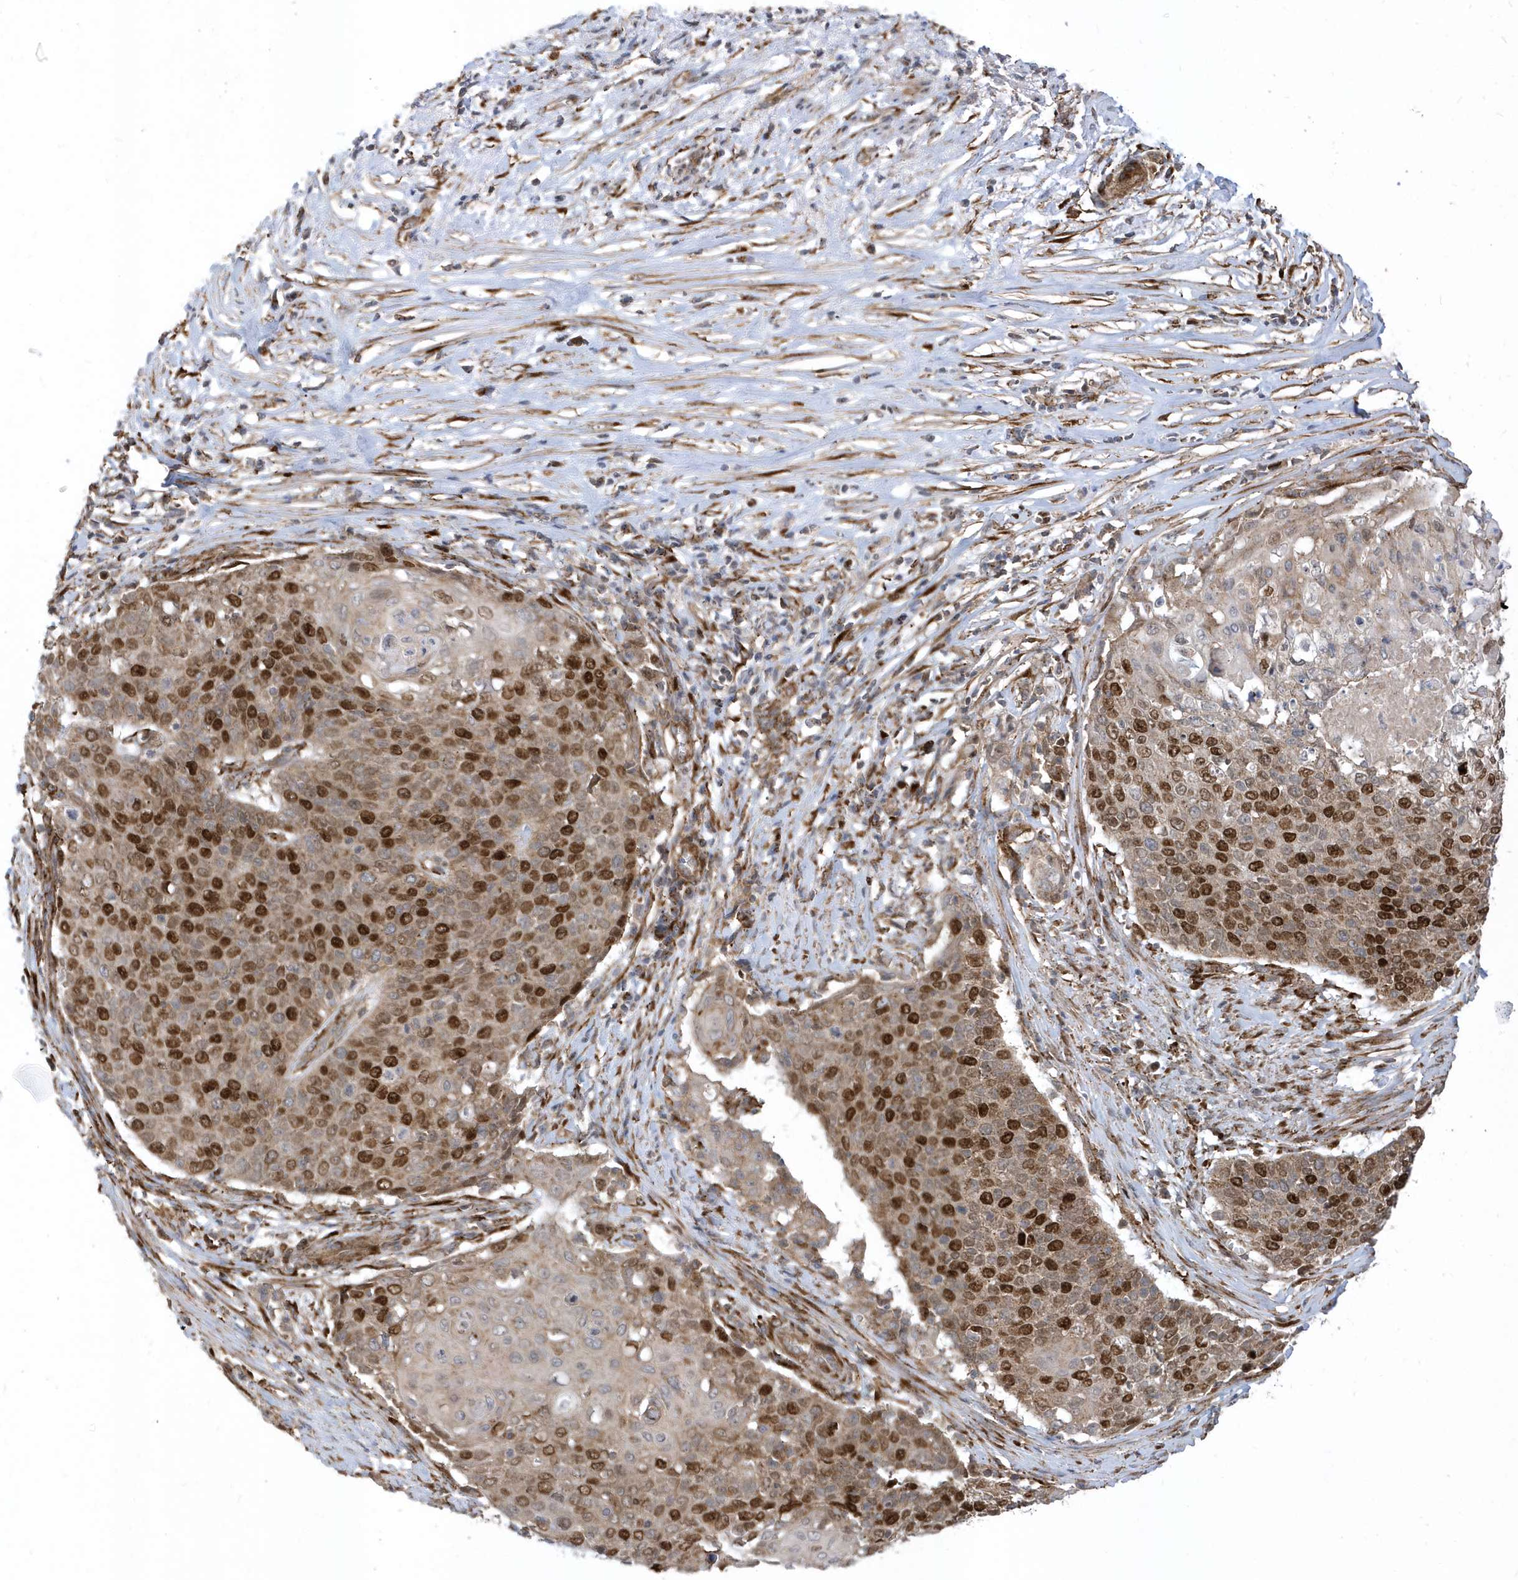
{"staining": {"intensity": "strong", "quantity": ">75%", "location": "cytoplasmic/membranous,nuclear"}, "tissue": "cervical cancer", "cell_type": "Tumor cells", "image_type": "cancer", "snomed": [{"axis": "morphology", "description": "Squamous cell carcinoma, NOS"}, {"axis": "topography", "description": "Cervix"}], "caption": "Immunohistochemistry image of neoplastic tissue: squamous cell carcinoma (cervical) stained using immunohistochemistry (IHC) reveals high levels of strong protein expression localized specifically in the cytoplasmic/membranous and nuclear of tumor cells, appearing as a cytoplasmic/membranous and nuclear brown color.", "gene": "HRH4", "patient": {"sex": "female", "age": 39}}